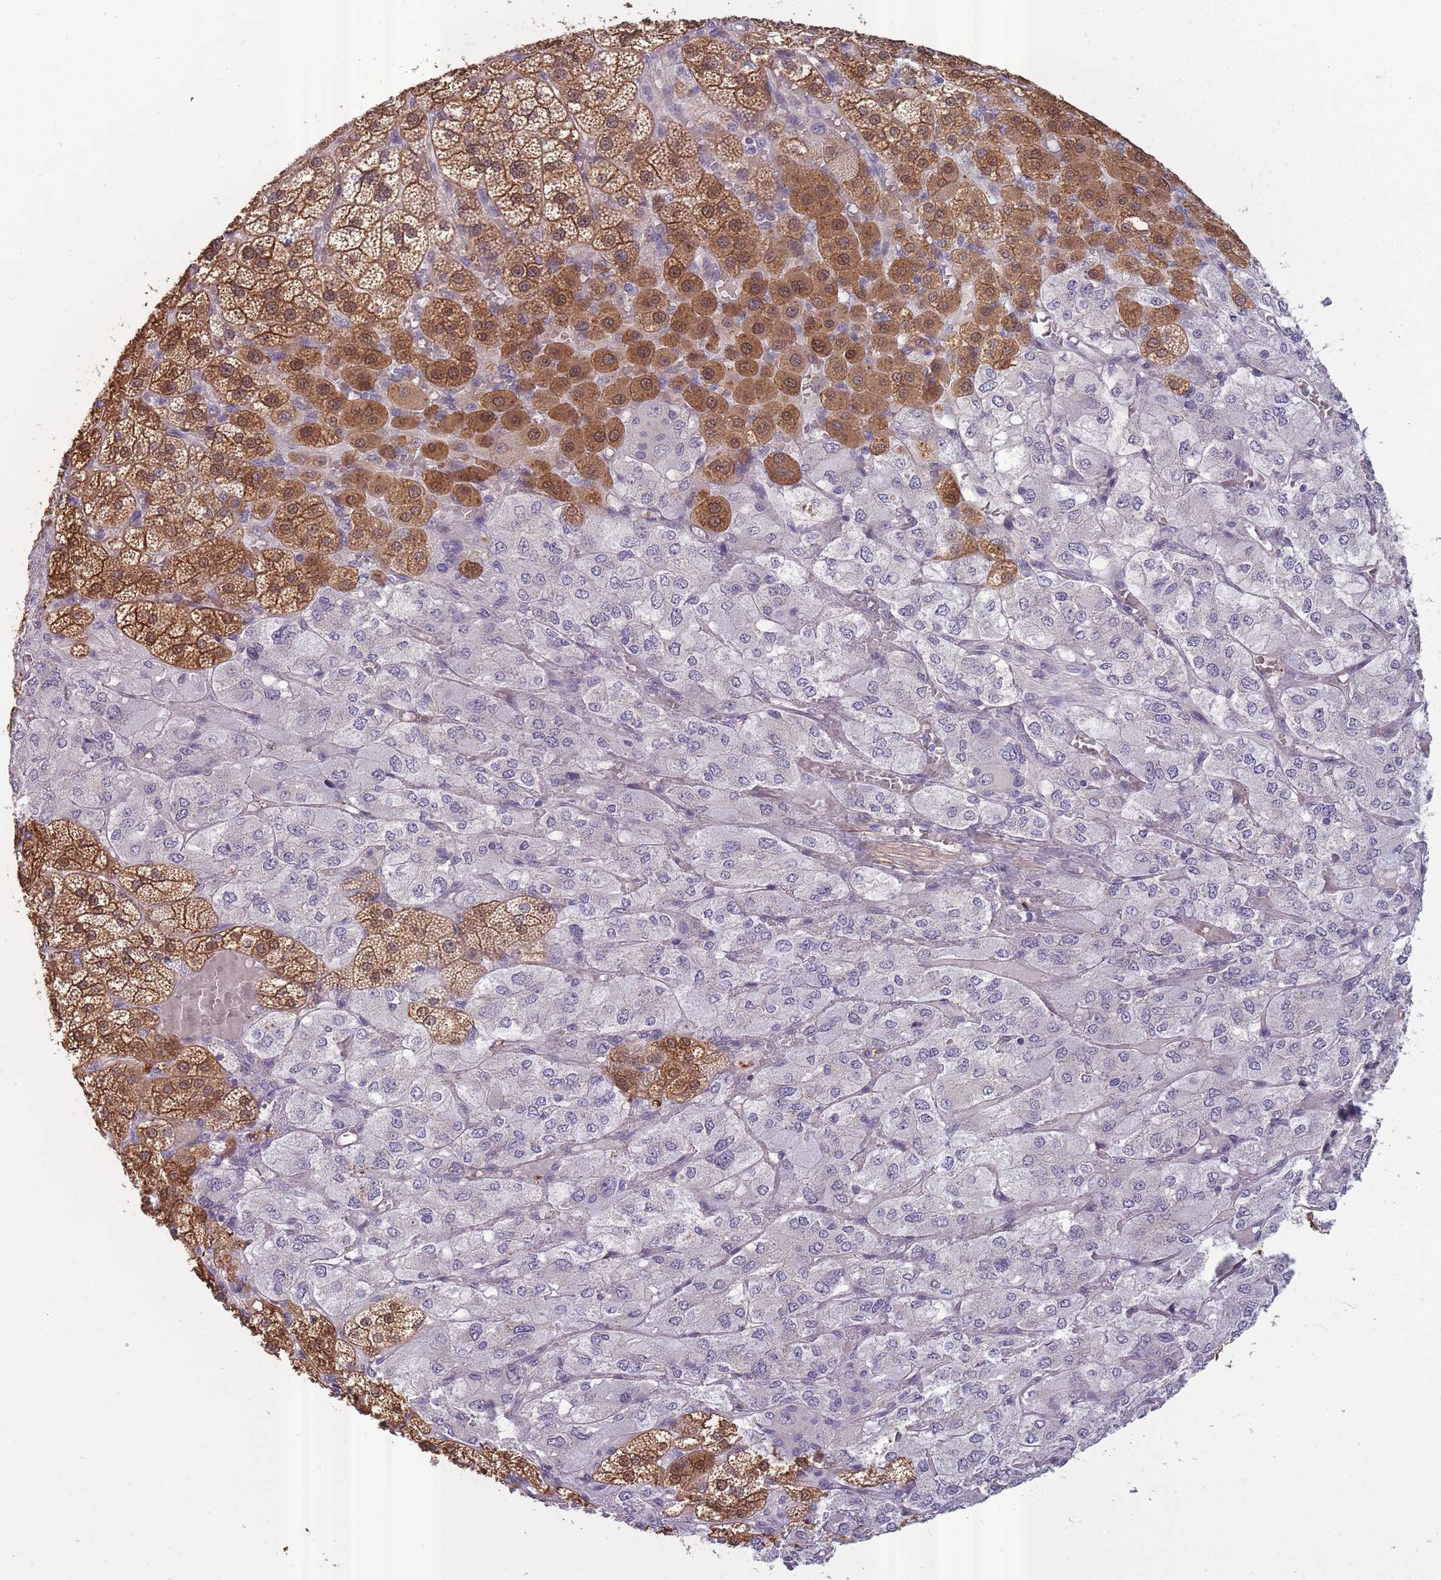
{"staining": {"intensity": "strong", "quantity": ">75%", "location": "cytoplasmic/membranous,nuclear"}, "tissue": "adrenal gland", "cell_type": "Glandular cells", "image_type": "normal", "snomed": [{"axis": "morphology", "description": "Normal tissue, NOS"}, {"axis": "topography", "description": "Adrenal gland"}], "caption": "A high-resolution histopathology image shows IHC staining of unremarkable adrenal gland, which shows strong cytoplasmic/membranous,nuclear expression in about >75% of glandular cells. (DAB (3,3'-diaminobenzidine) IHC with brightfield microscopy, high magnification).", "gene": "SLC8A2", "patient": {"sex": "female", "age": 60}}